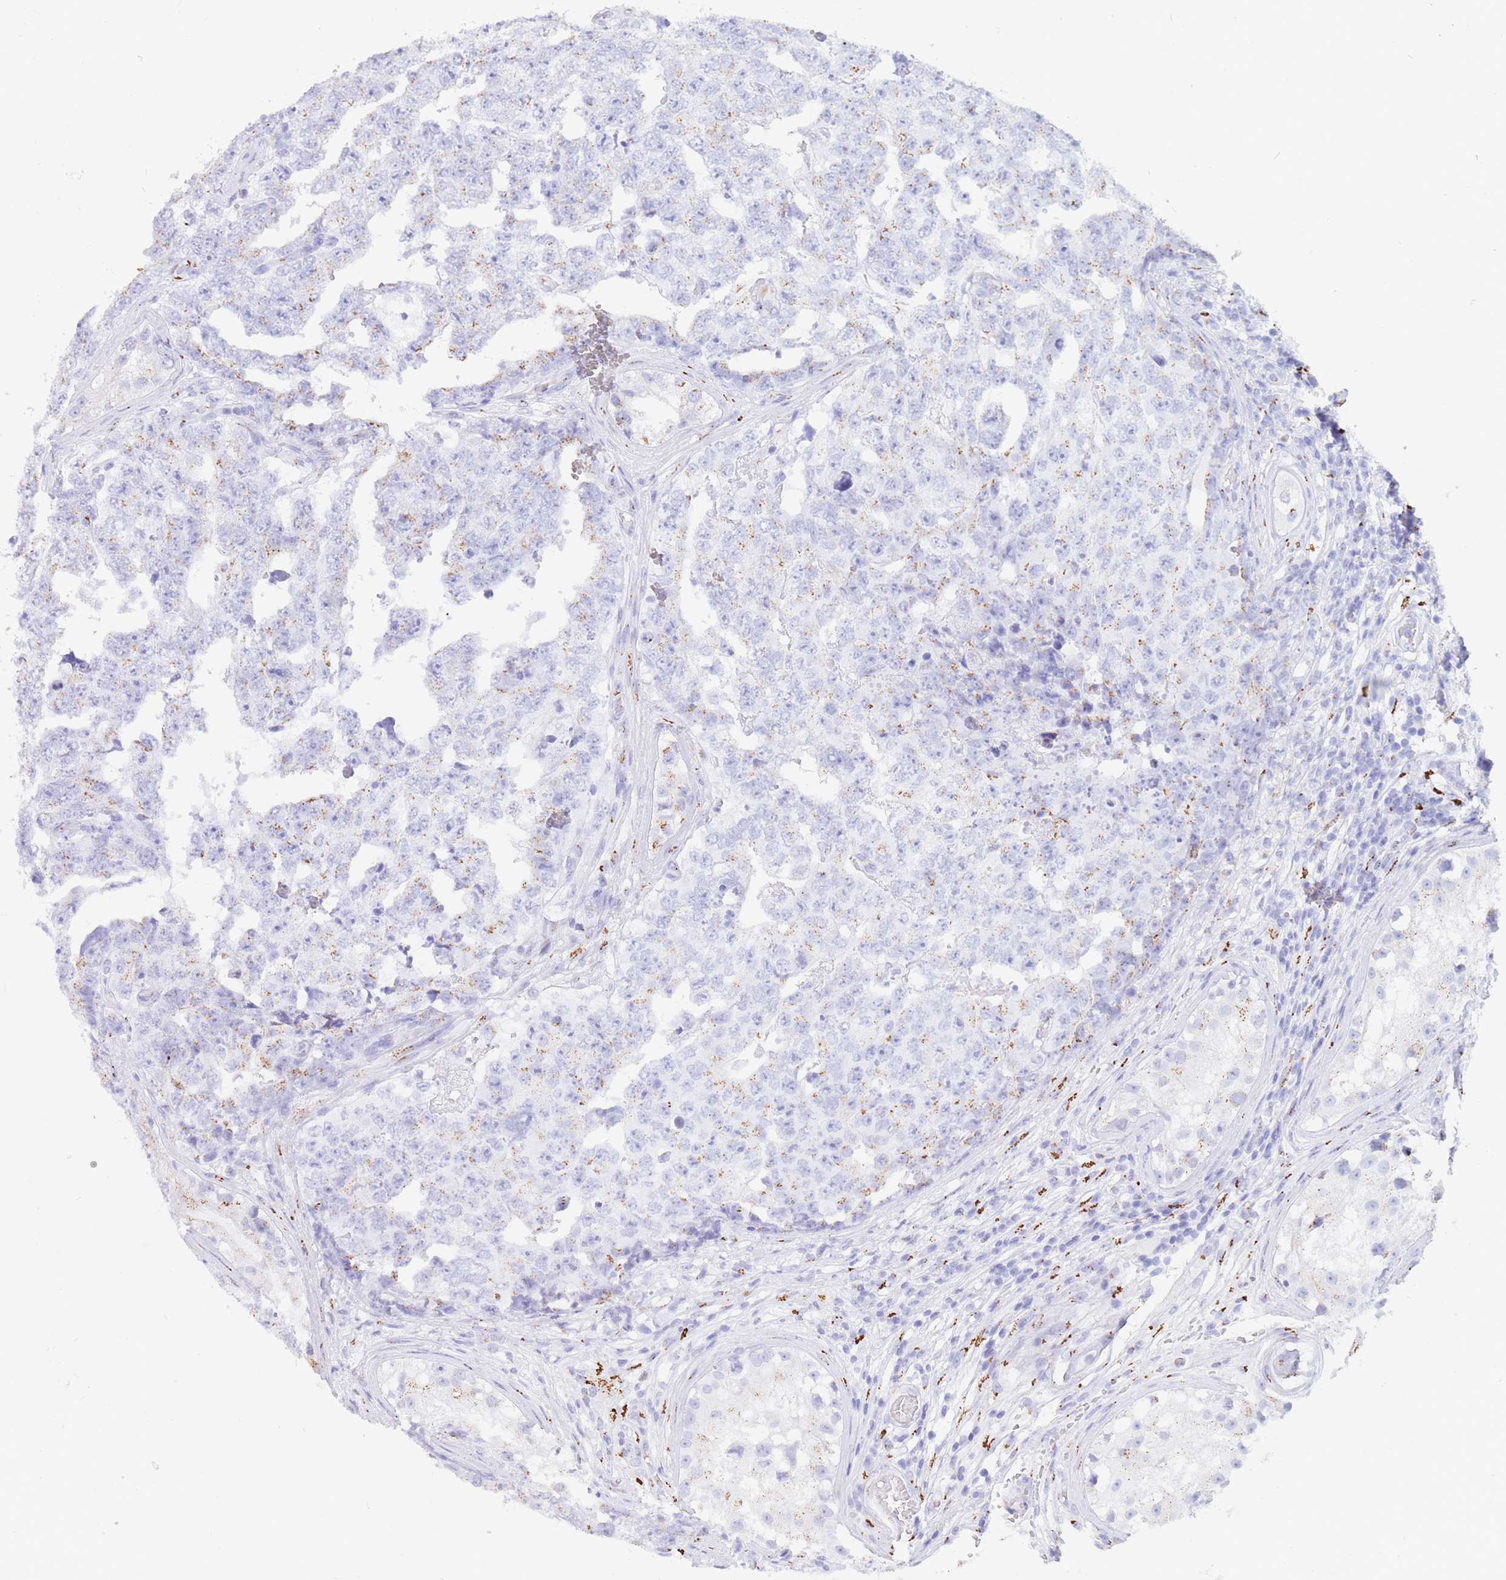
{"staining": {"intensity": "weak", "quantity": "25%-75%", "location": "cytoplasmic/membranous"}, "tissue": "testis cancer", "cell_type": "Tumor cells", "image_type": "cancer", "snomed": [{"axis": "morphology", "description": "Carcinoma, Embryonal, NOS"}, {"axis": "topography", "description": "Testis"}], "caption": "Brown immunohistochemical staining in testis embryonal carcinoma reveals weak cytoplasmic/membranous expression in about 25%-75% of tumor cells. The staining was performed using DAB (3,3'-diaminobenzidine) to visualize the protein expression in brown, while the nuclei were stained in blue with hematoxylin (Magnification: 20x).", "gene": "FAM3C", "patient": {"sex": "male", "age": 25}}